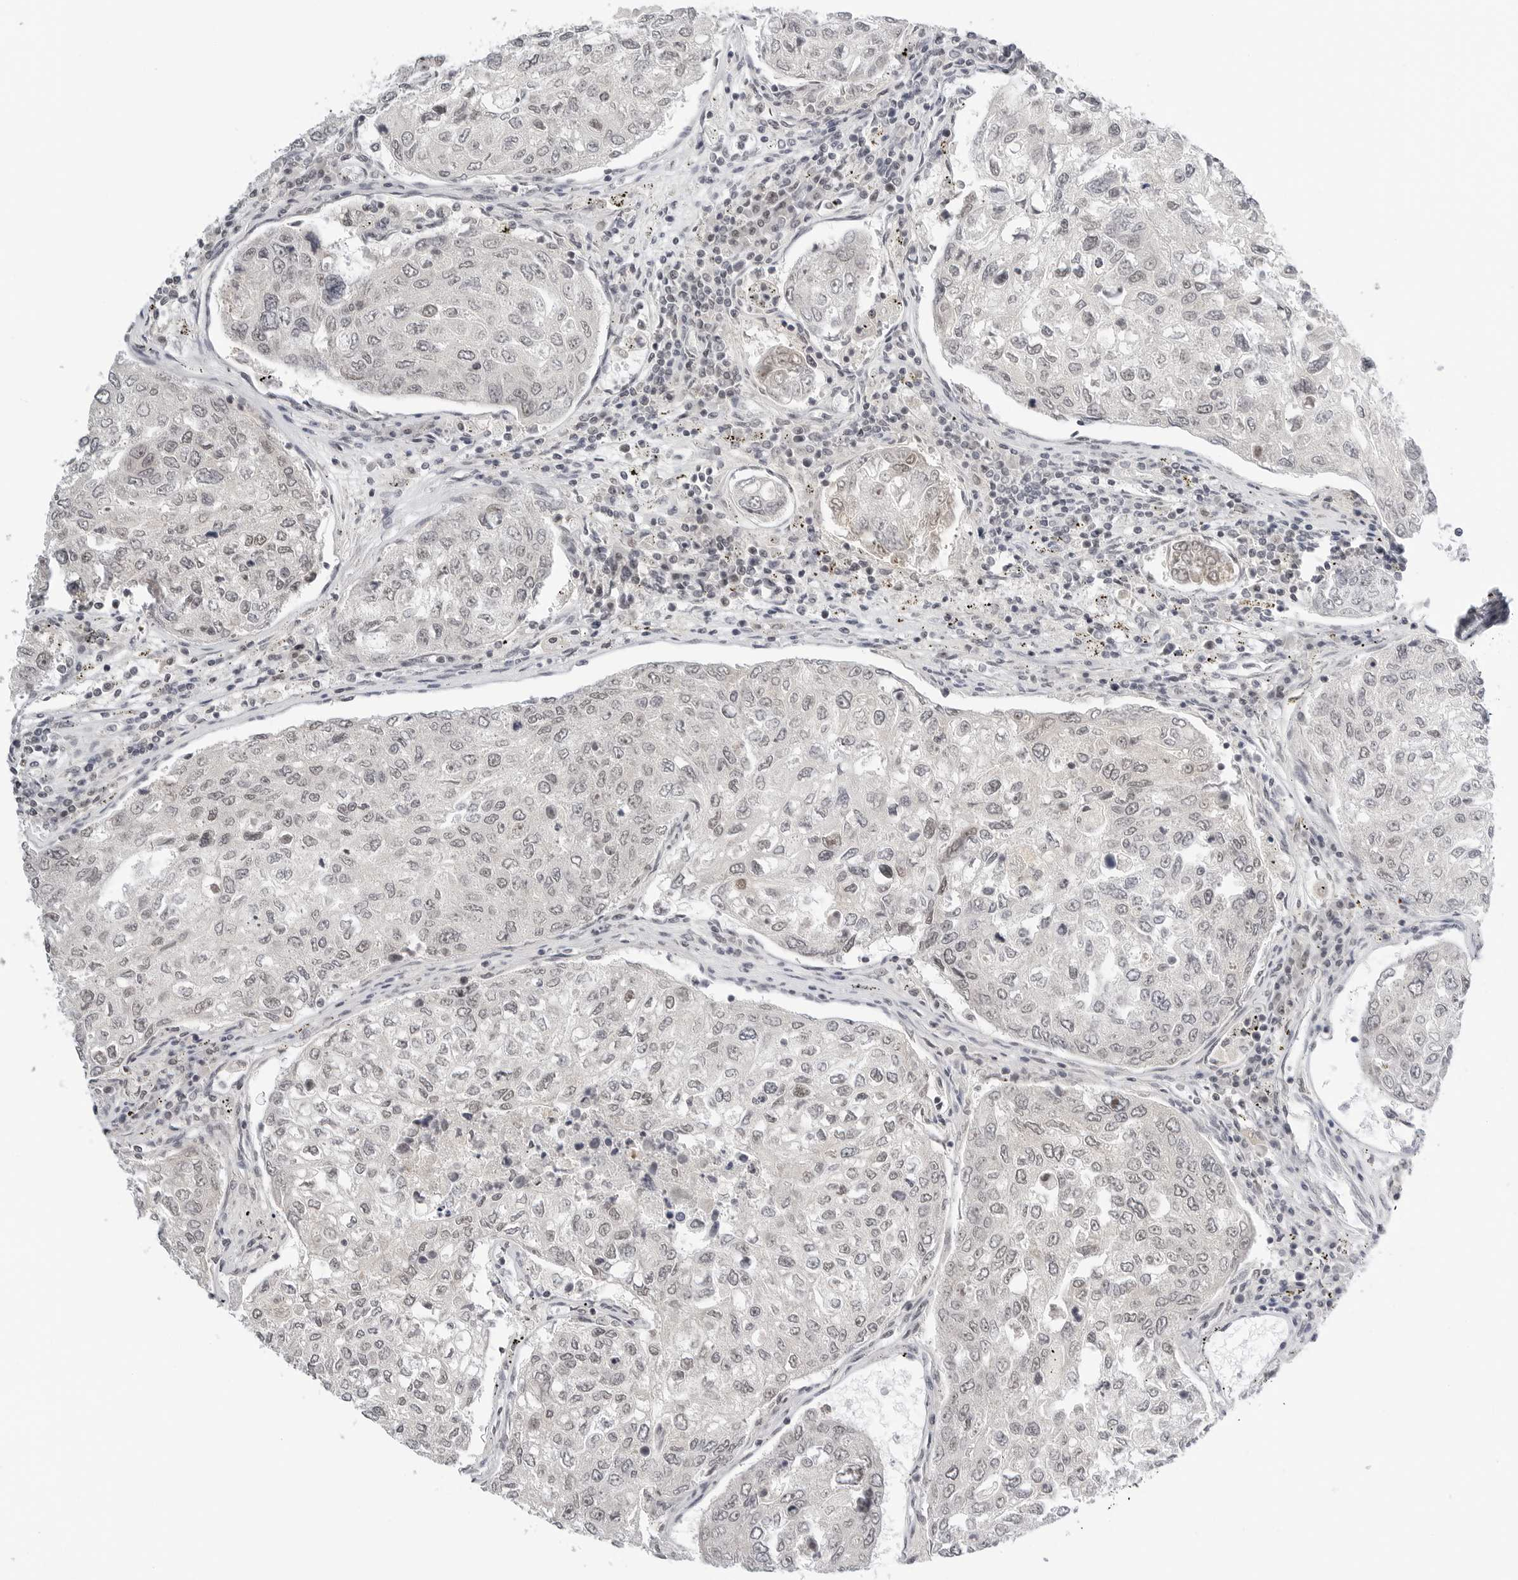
{"staining": {"intensity": "negative", "quantity": "none", "location": "none"}, "tissue": "urothelial cancer", "cell_type": "Tumor cells", "image_type": "cancer", "snomed": [{"axis": "morphology", "description": "Urothelial carcinoma, High grade"}, {"axis": "topography", "description": "Lymph node"}, {"axis": "topography", "description": "Urinary bladder"}], "caption": "High power microscopy micrograph of an immunohistochemistry photomicrograph of urothelial cancer, revealing no significant expression in tumor cells.", "gene": "WRAP53", "patient": {"sex": "male", "age": 51}}